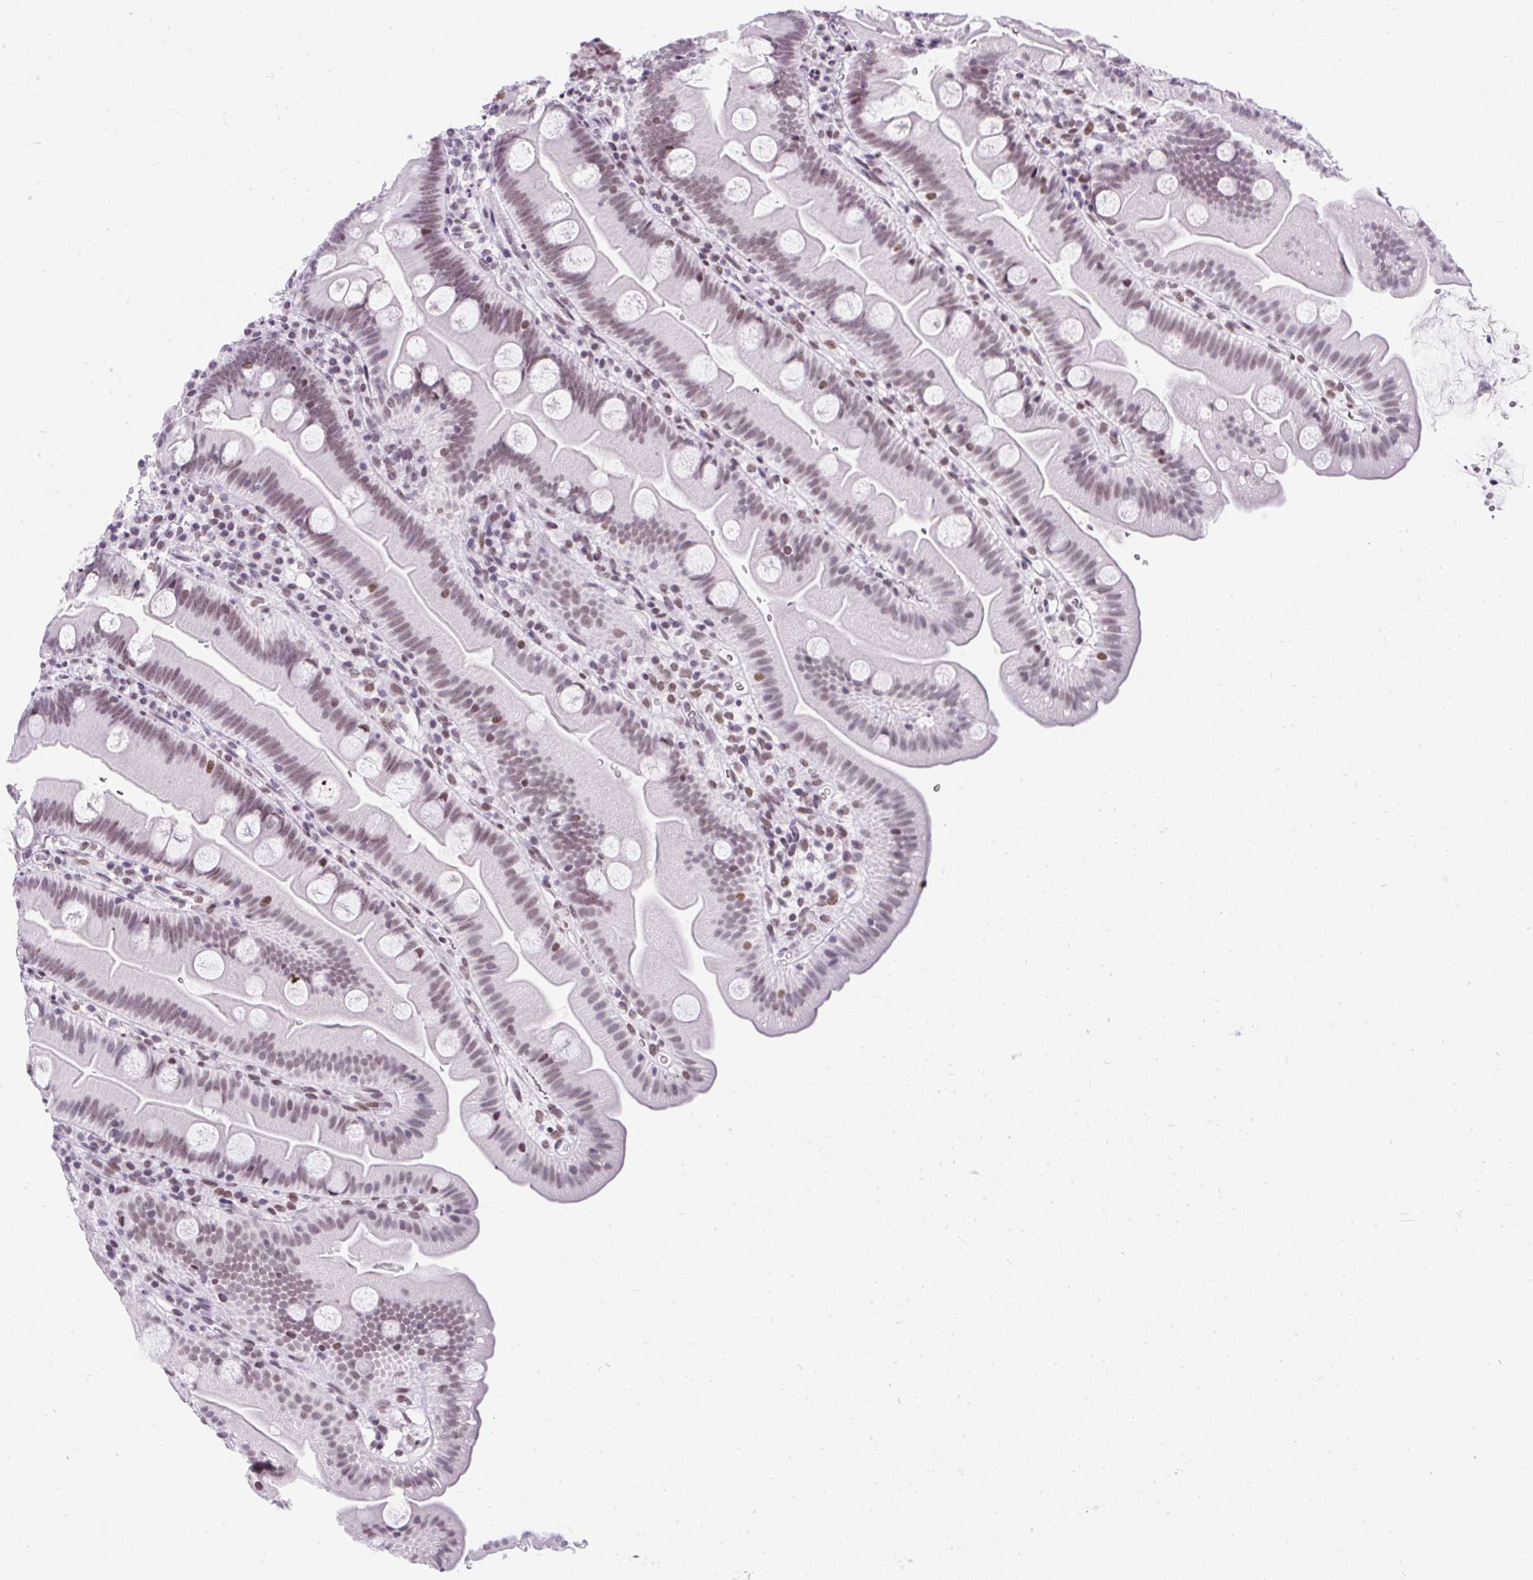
{"staining": {"intensity": "weak", "quantity": "25%-75%", "location": "nuclear"}, "tissue": "small intestine", "cell_type": "Glandular cells", "image_type": "normal", "snomed": [{"axis": "morphology", "description": "Normal tissue, NOS"}, {"axis": "topography", "description": "Small intestine"}], "caption": "This is an image of immunohistochemistry staining of normal small intestine, which shows weak expression in the nuclear of glandular cells.", "gene": "PLCXD2", "patient": {"sex": "female", "age": 68}}